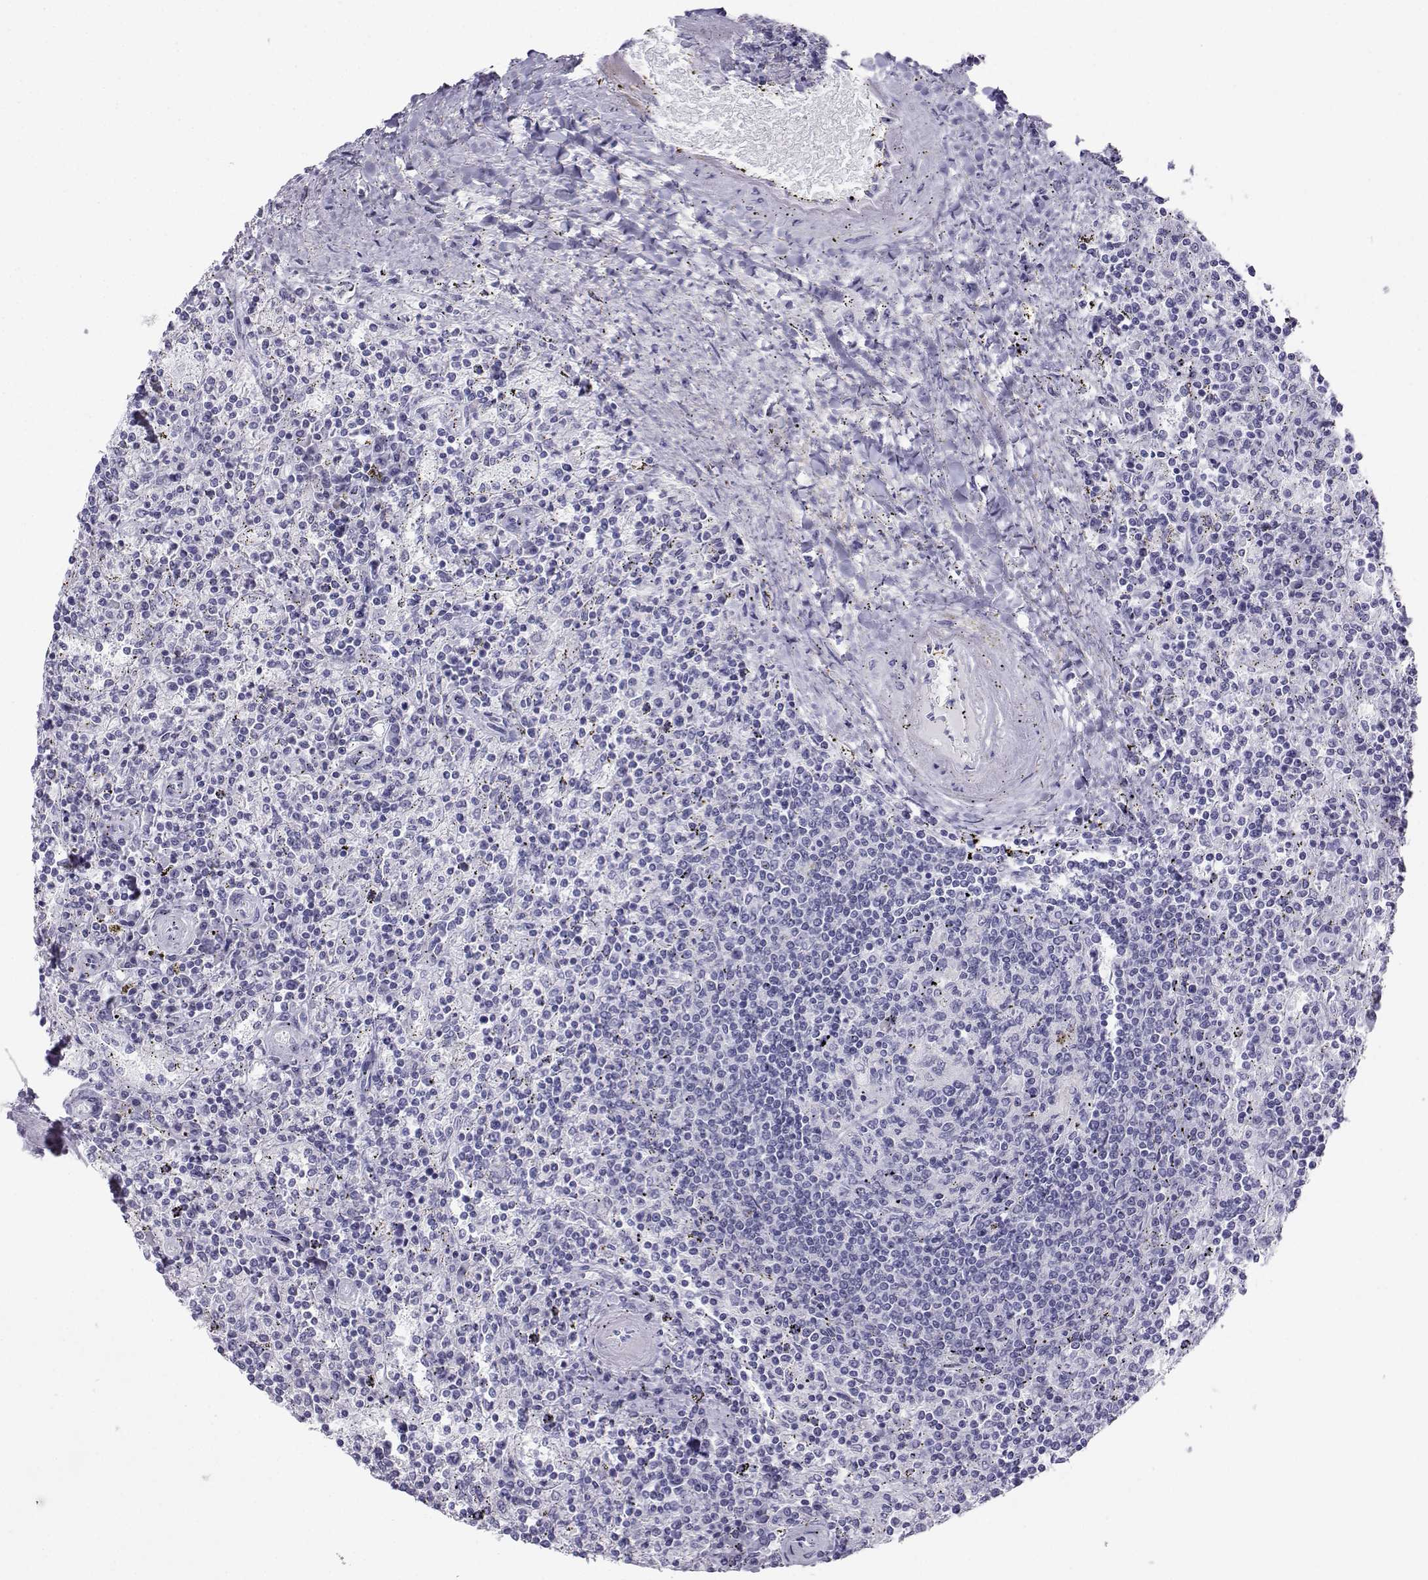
{"staining": {"intensity": "negative", "quantity": "none", "location": "none"}, "tissue": "lymphoma", "cell_type": "Tumor cells", "image_type": "cancer", "snomed": [{"axis": "morphology", "description": "Malignant lymphoma, non-Hodgkin's type, Low grade"}, {"axis": "topography", "description": "Spleen"}], "caption": "Immunohistochemical staining of malignant lymphoma, non-Hodgkin's type (low-grade) demonstrates no significant positivity in tumor cells.", "gene": "SST", "patient": {"sex": "male", "age": 62}}